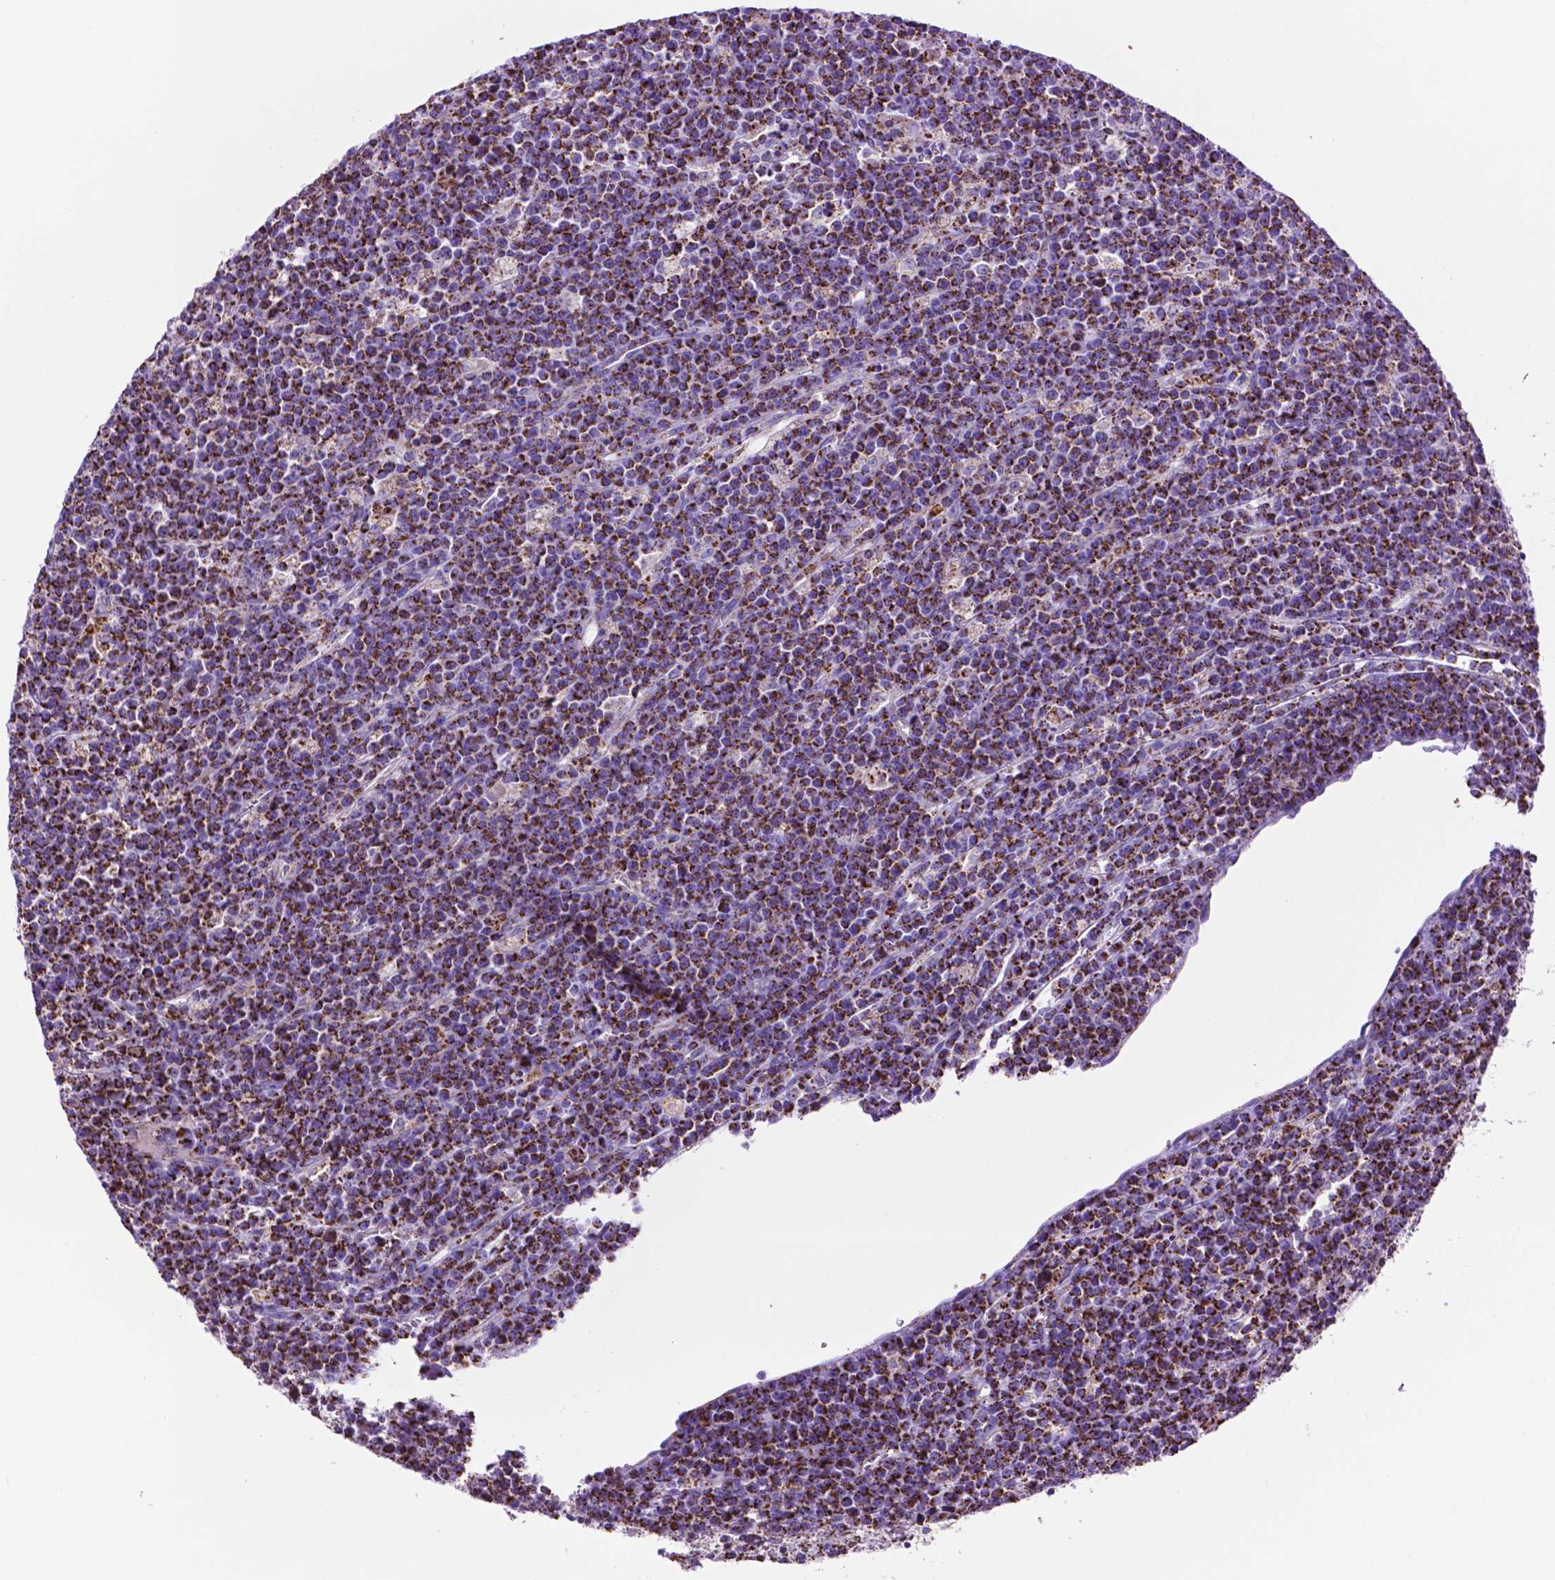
{"staining": {"intensity": "strong", "quantity": ">75%", "location": "cytoplasmic/membranous"}, "tissue": "lymphoma", "cell_type": "Tumor cells", "image_type": "cancer", "snomed": [{"axis": "morphology", "description": "Malignant lymphoma, non-Hodgkin's type, High grade"}, {"axis": "topography", "description": "Ovary"}], "caption": "Immunohistochemistry (IHC) (DAB (3,3'-diaminobenzidine)) staining of human malignant lymphoma, non-Hodgkin's type (high-grade) displays strong cytoplasmic/membranous protein positivity in about >75% of tumor cells.", "gene": "GDPD5", "patient": {"sex": "female", "age": 56}}